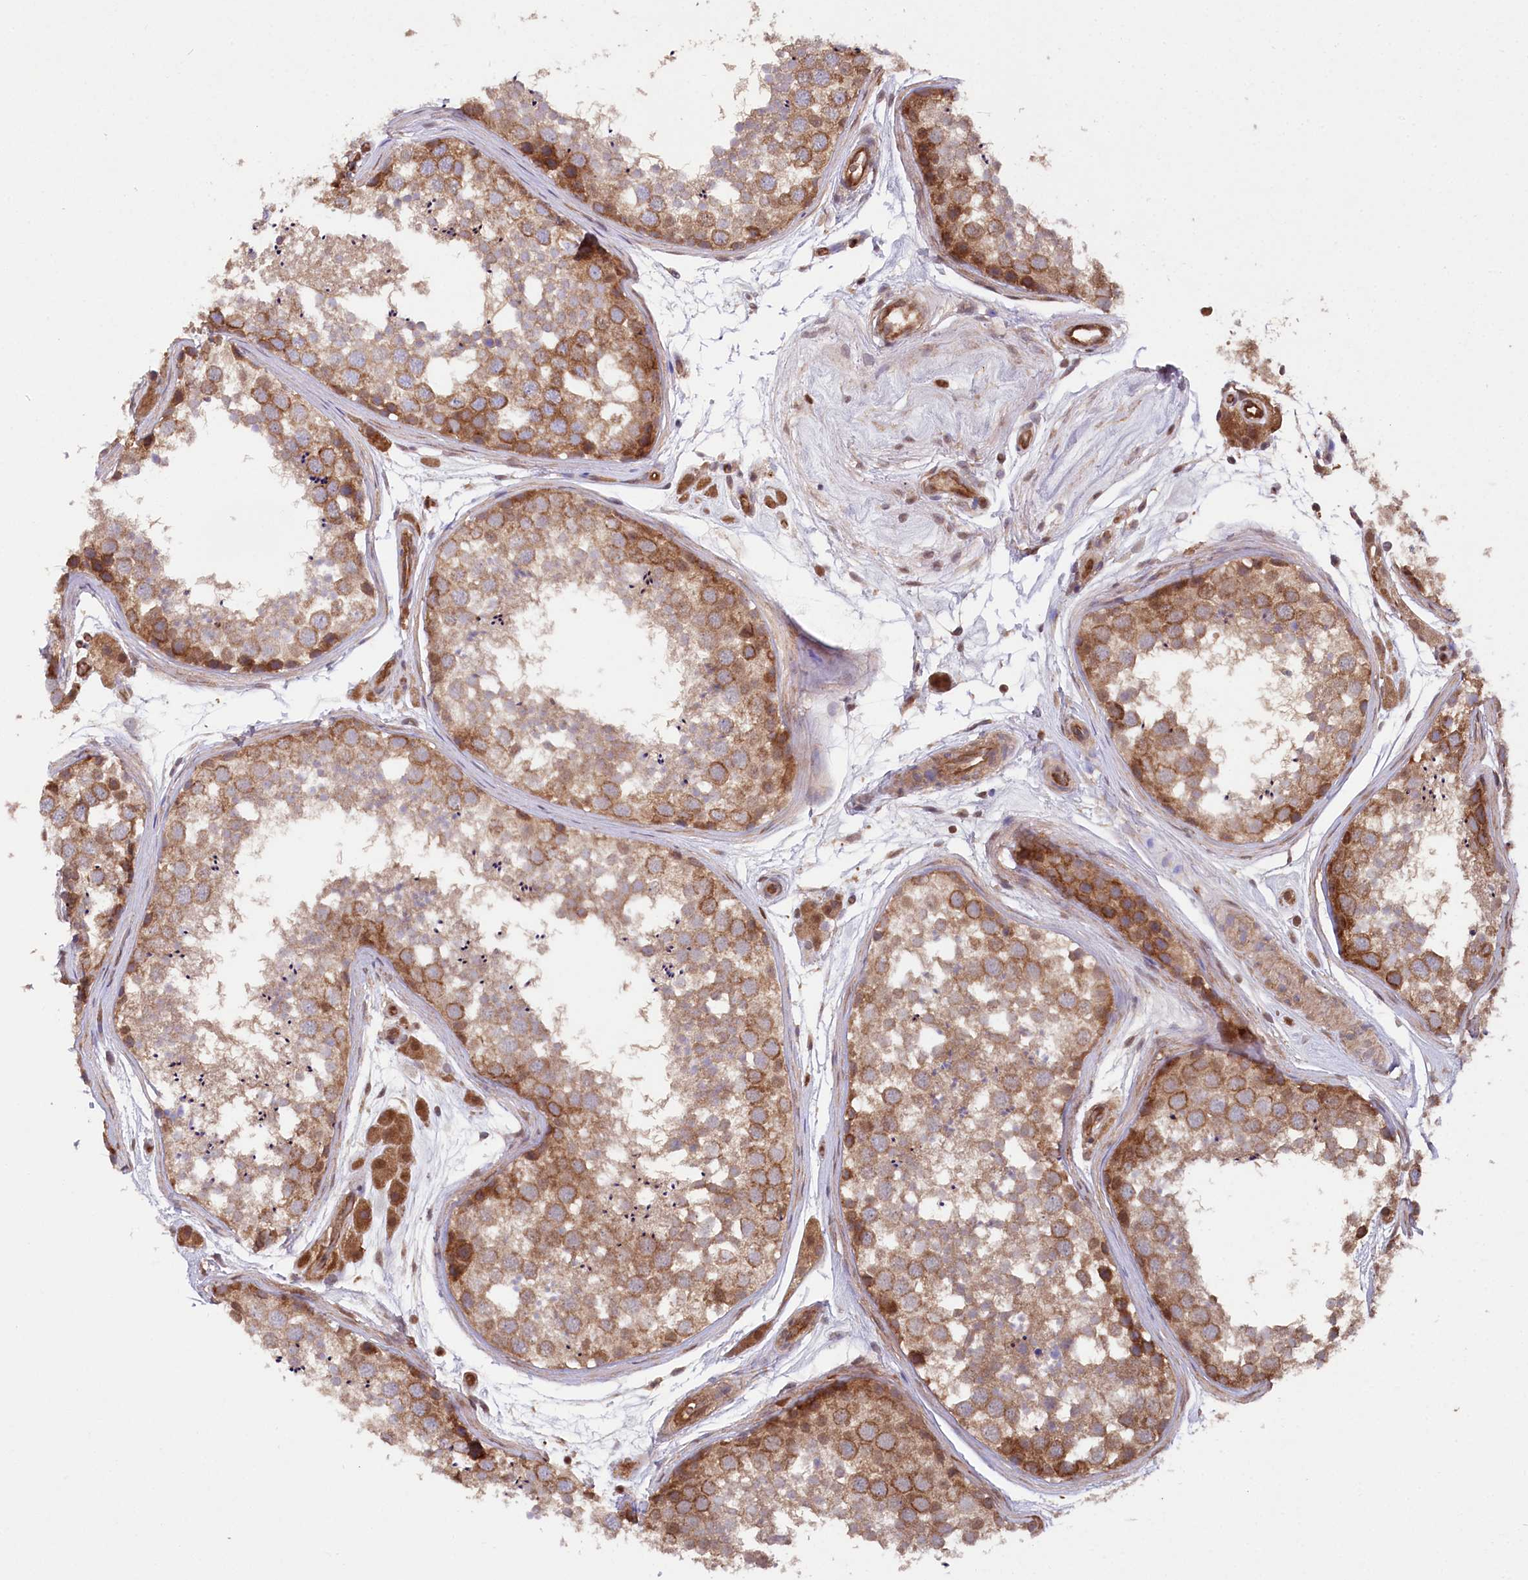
{"staining": {"intensity": "moderate", "quantity": ">75%", "location": "cytoplasmic/membranous"}, "tissue": "testis", "cell_type": "Cells in seminiferous ducts", "image_type": "normal", "snomed": [{"axis": "morphology", "description": "Normal tissue, NOS"}, {"axis": "topography", "description": "Testis"}], "caption": "This histopathology image exhibits immunohistochemistry (IHC) staining of unremarkable testis, with medium moderate cytoplasmic/membranous positivity in about >75% of cells in seminiferous ducts.", "gene": "LSG1", "patient": {"sex": "male", "age": 56}}